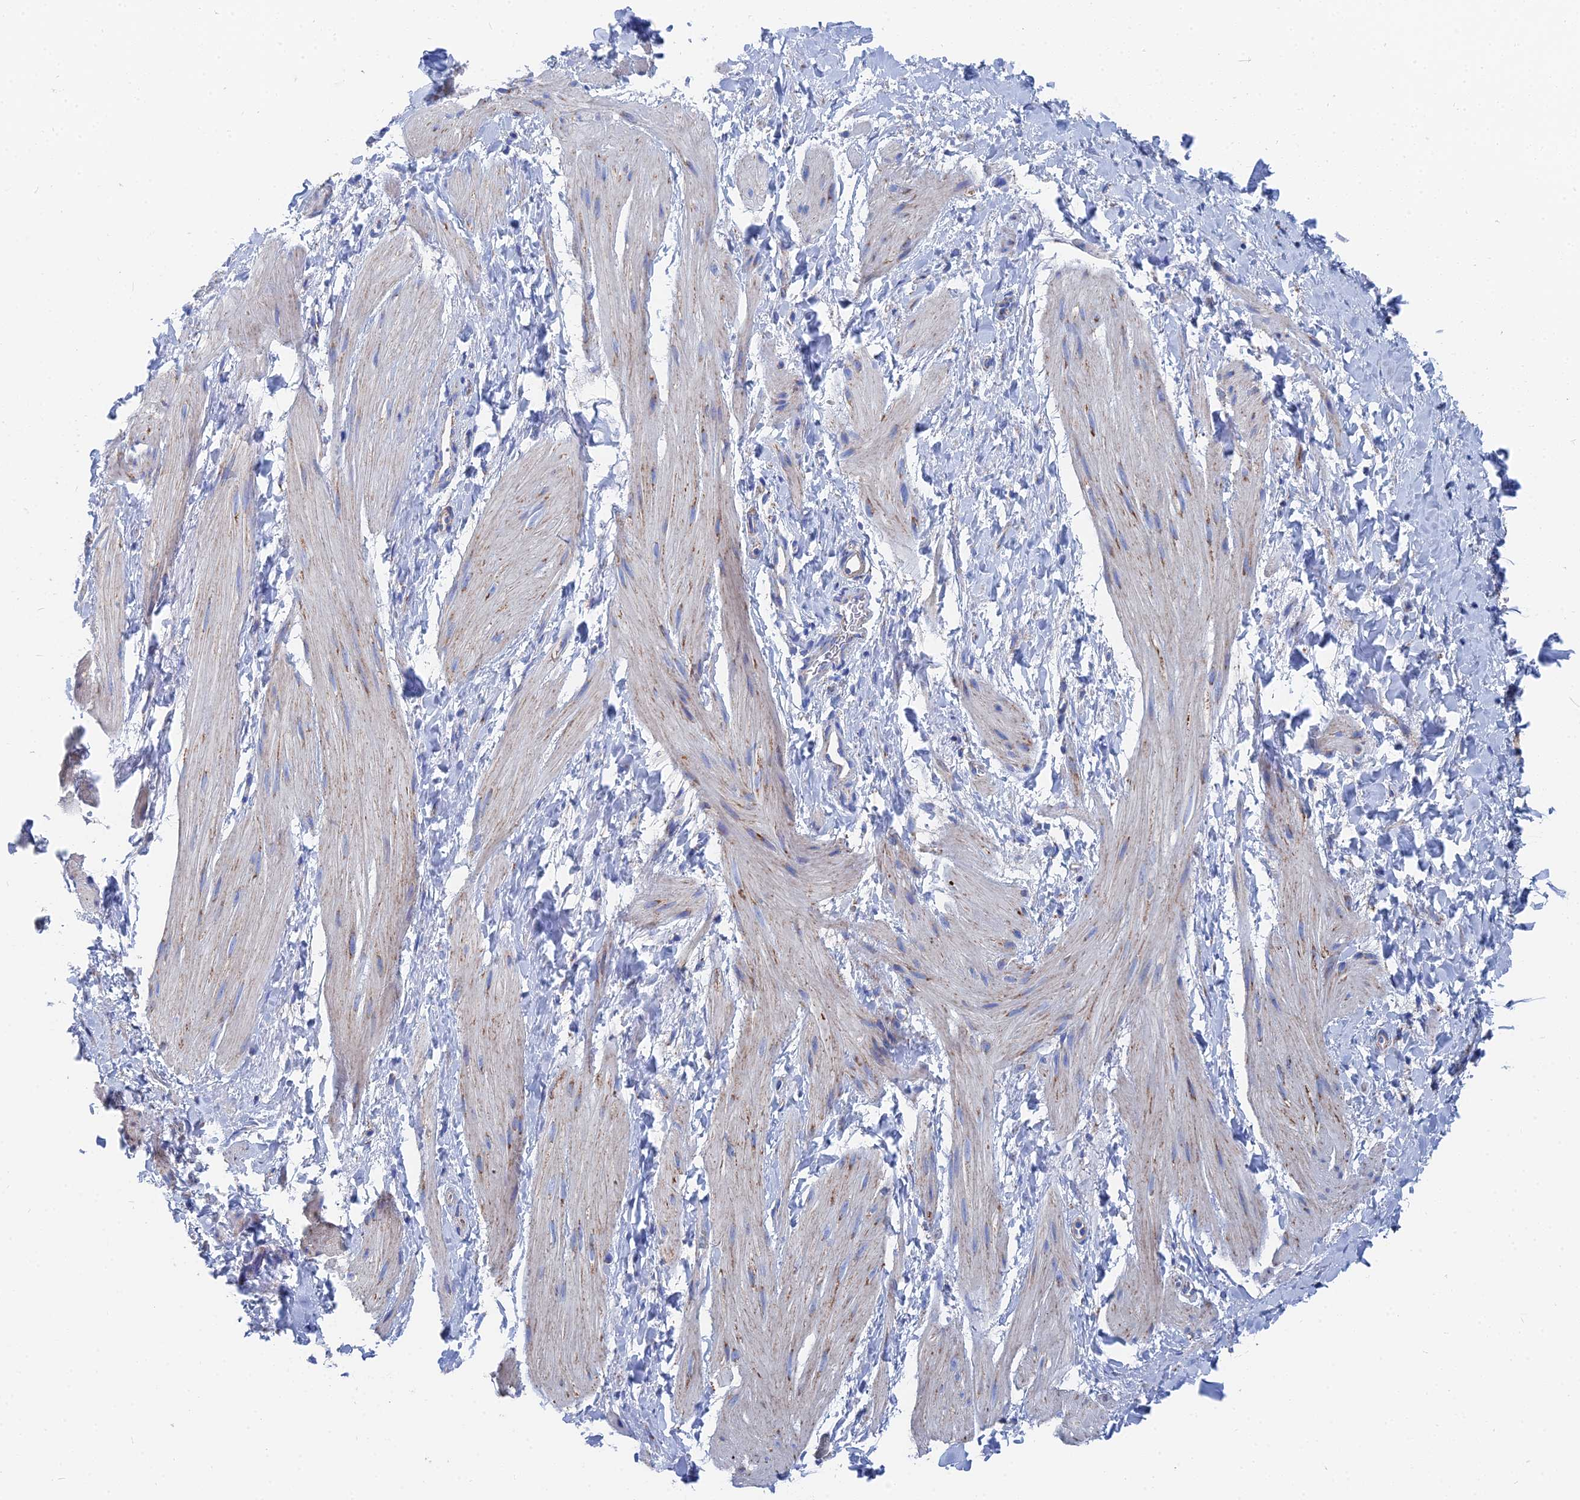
{"staining": {"intensity": "weak", "quantity": "25%-75%", "location": "cytoplasmic/membranous"}, "tissue": "smooth muscle", "cell_type": "Smooth muscle cells", "image_type": "normal", "snomed": [{"axis": "morphology", "description": "Normal tissue, NOS"}, {"axis": "topography", "description": "Smooth muscle"}], "caption": "IHC image of benign smooth muscle stained for a protein (brown), which displays low levels of weak cytoplasmic/membranous staining in approximately 25%-75% of smooth muscle cells.", "gene": "IFT80", "patient": {"sex": "male", "age": 16}}